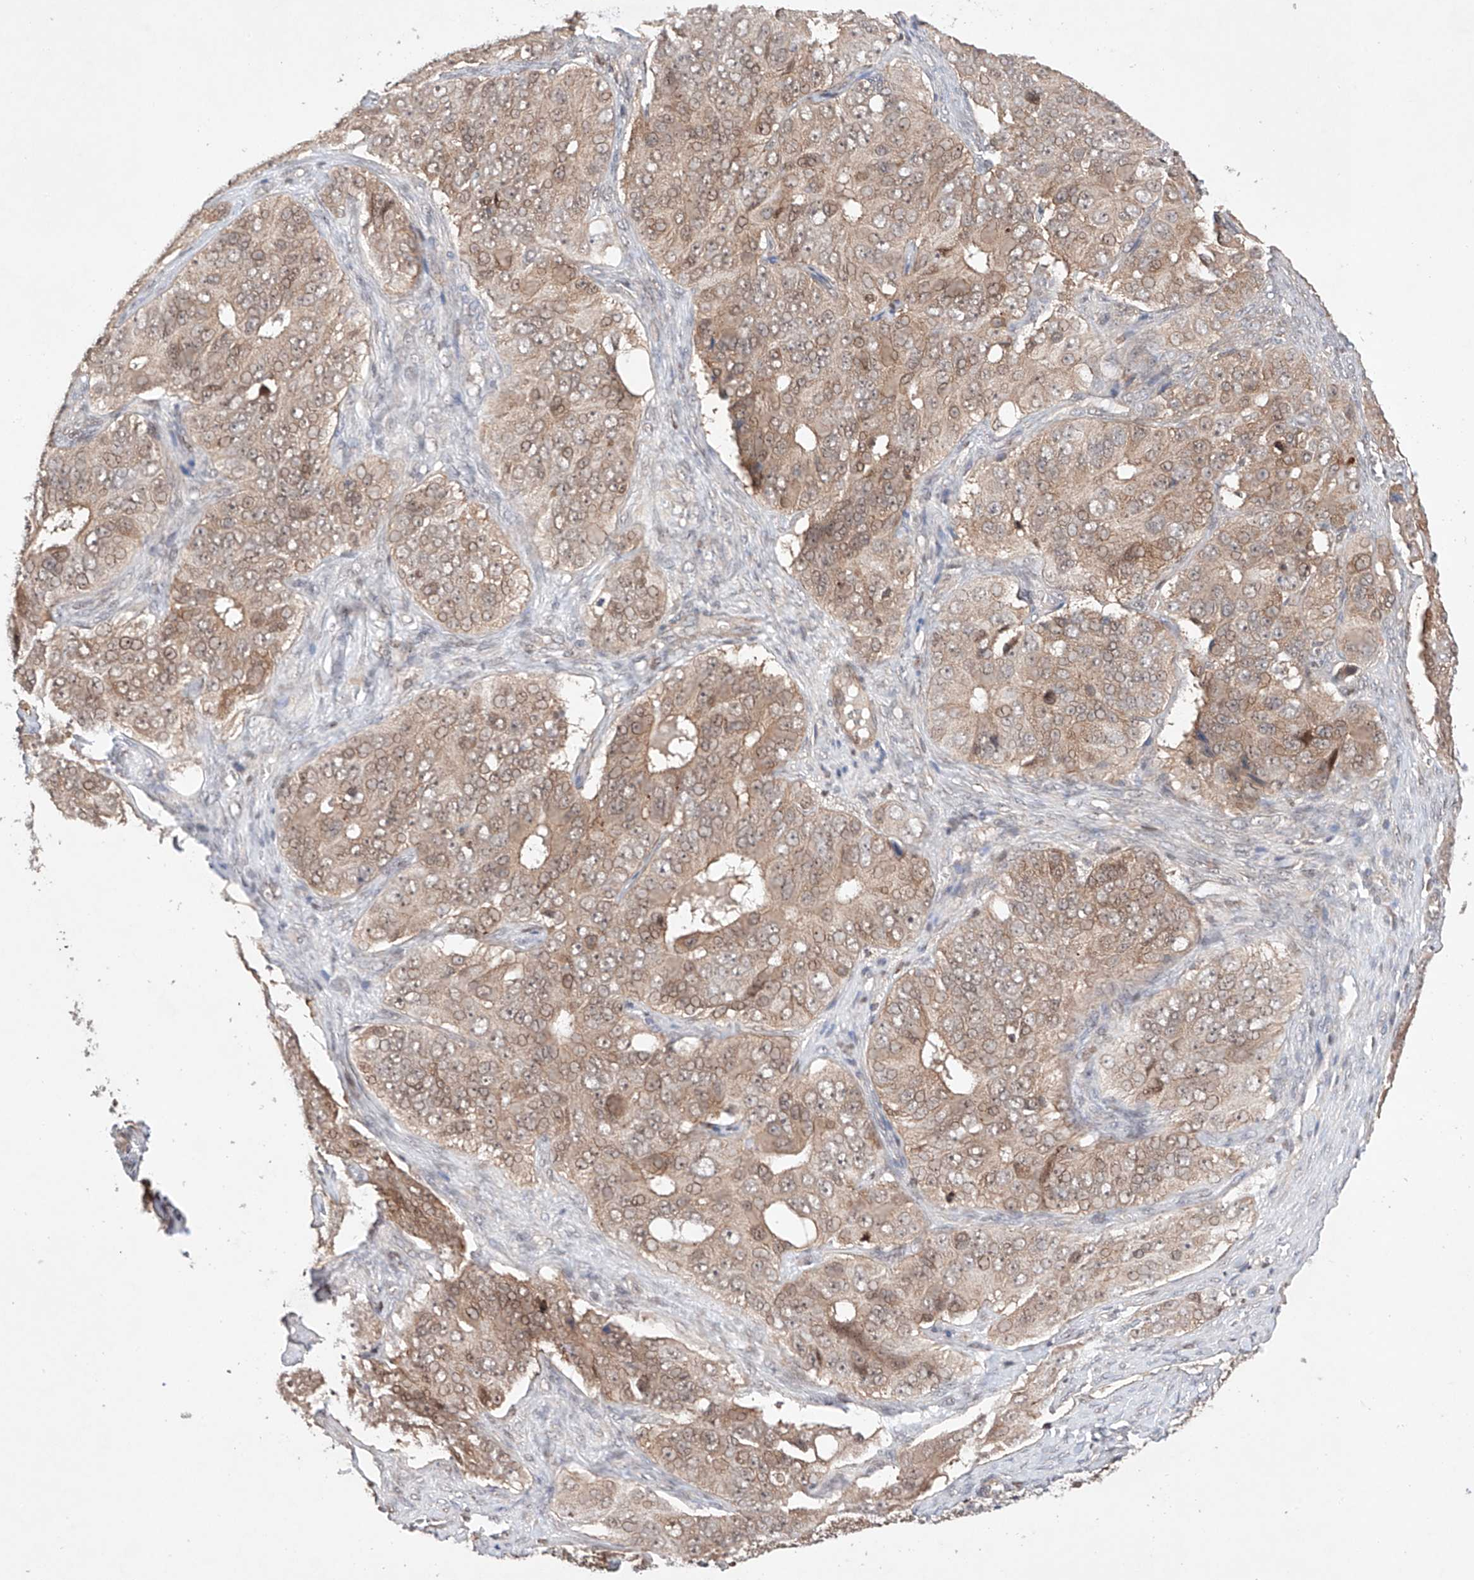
{"staining": {"intensity": "weak", "quantity": ">75%", "location": "cytoplasmic/membranous,nuclear"}, "tissue": "ovarian cancer", "cell_type": "Tumor cells", "image_type": "cancer", "snomed": [{"axis": "morphology", "description": "Carcinoma, endometroid"}, {"axis": "topography", "description": "Ovary"}], "caption": "About >75% of tumor cells in human ovarian cancer exhibit weak cytoplasmic/membranous and nuclear protein positivity as visualized by brown immunohistochemical staining.", "gene": "TSR2", "patient": {"sex": "female", "age": 51}}